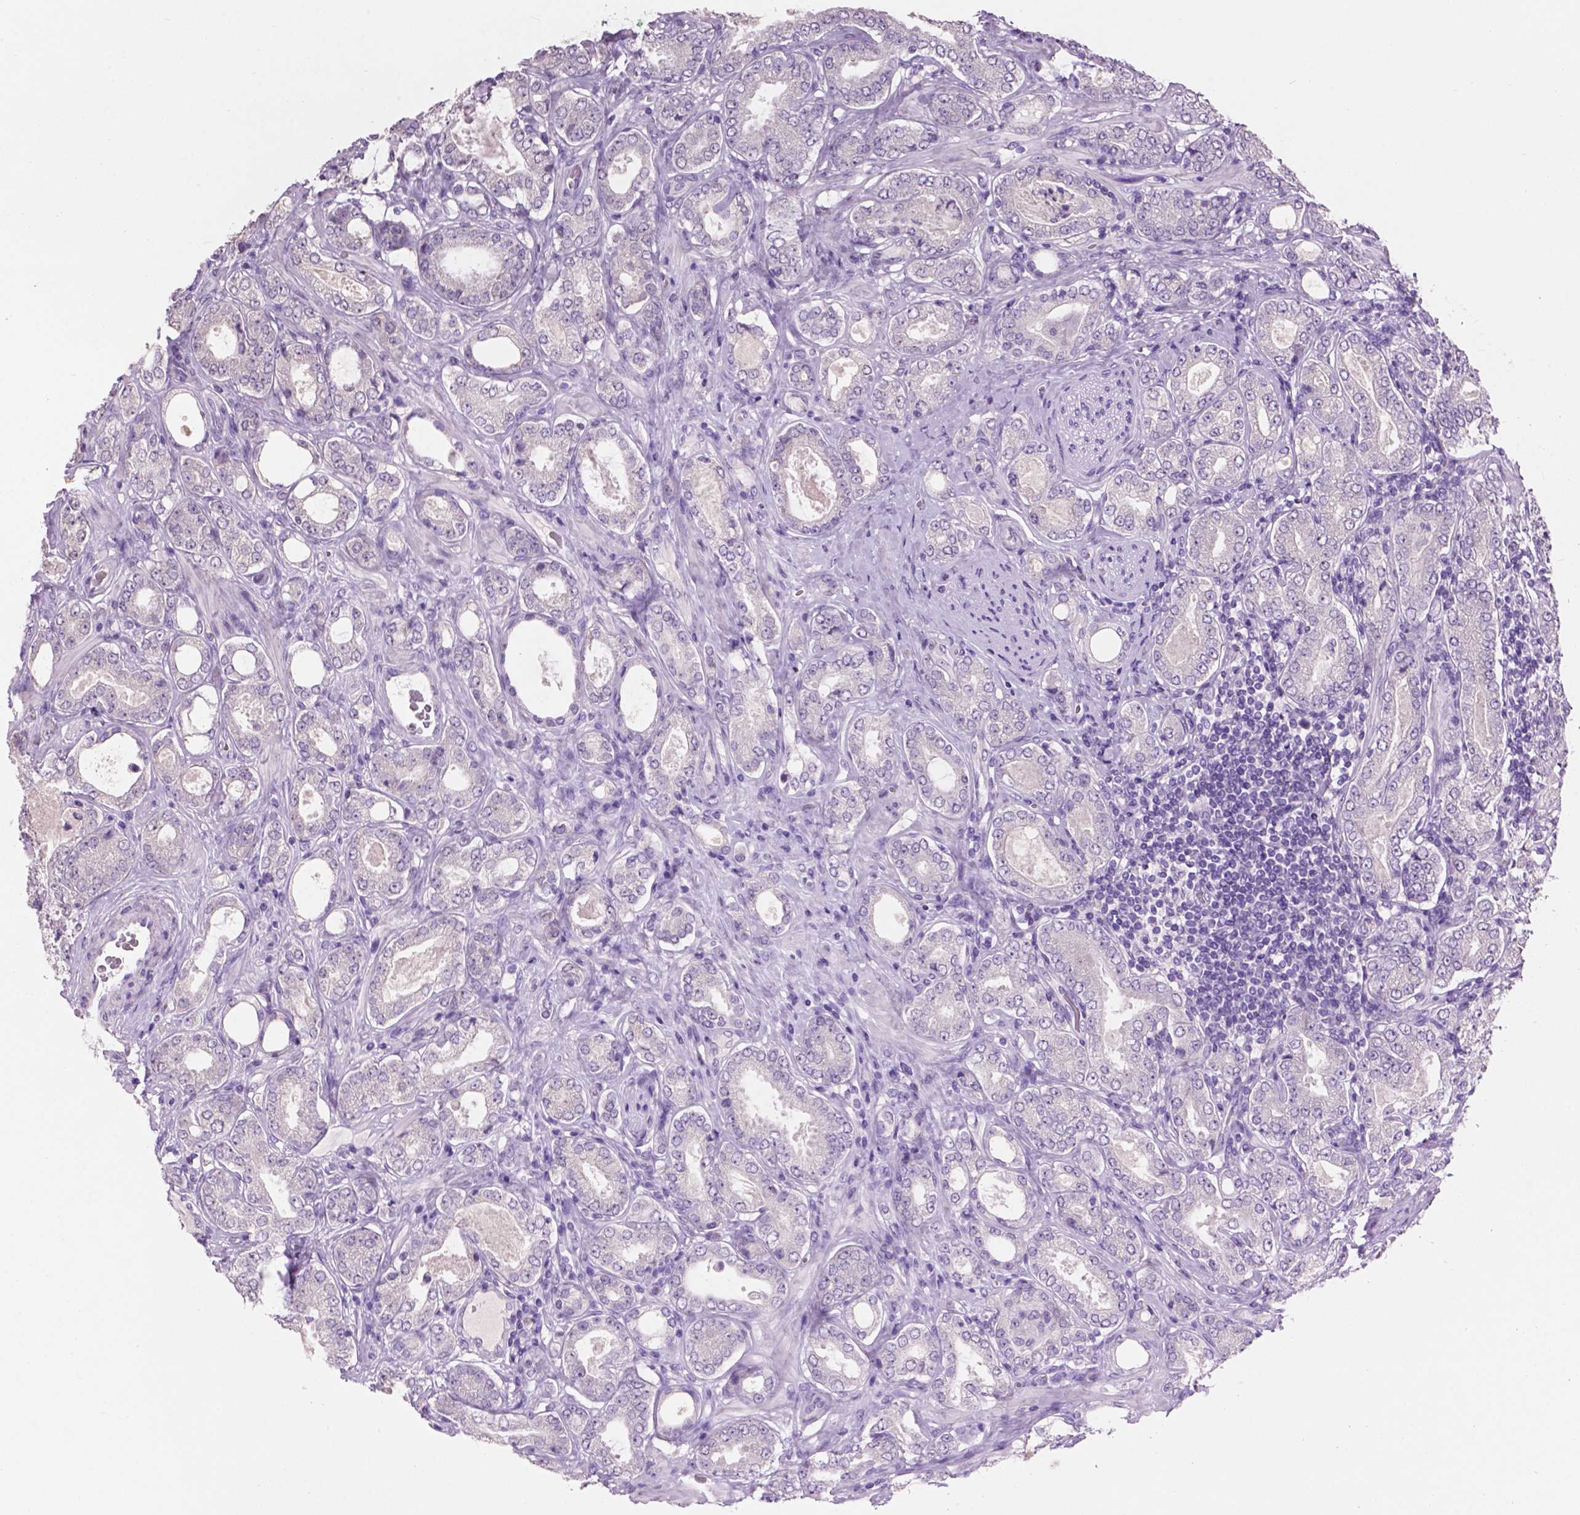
{"staining": {"intensity": "negative", "quantity": "none", "location": "none"}, "tissue": "prostate cancer", "cell_type": "Tumor cells", "image_type": "cancer", "snomed": [{"axis": "morphology", "description": "Adenocarcinoma, NOS"}, {"axis": "topography", "description": "Prostate"}], "caption": "An immunohistochemistry (IHC) micrograph of prostate cancer is shown. There is no staining in tumor cells of prostate cancer. The staining is performed using DAB (3,3'-diaminobenzidine) brown chromogen with nuclei counter-stained in using hematoxylin.", "gene": "CRYBA4", "patient": {"sex": "male", "age": 64}}